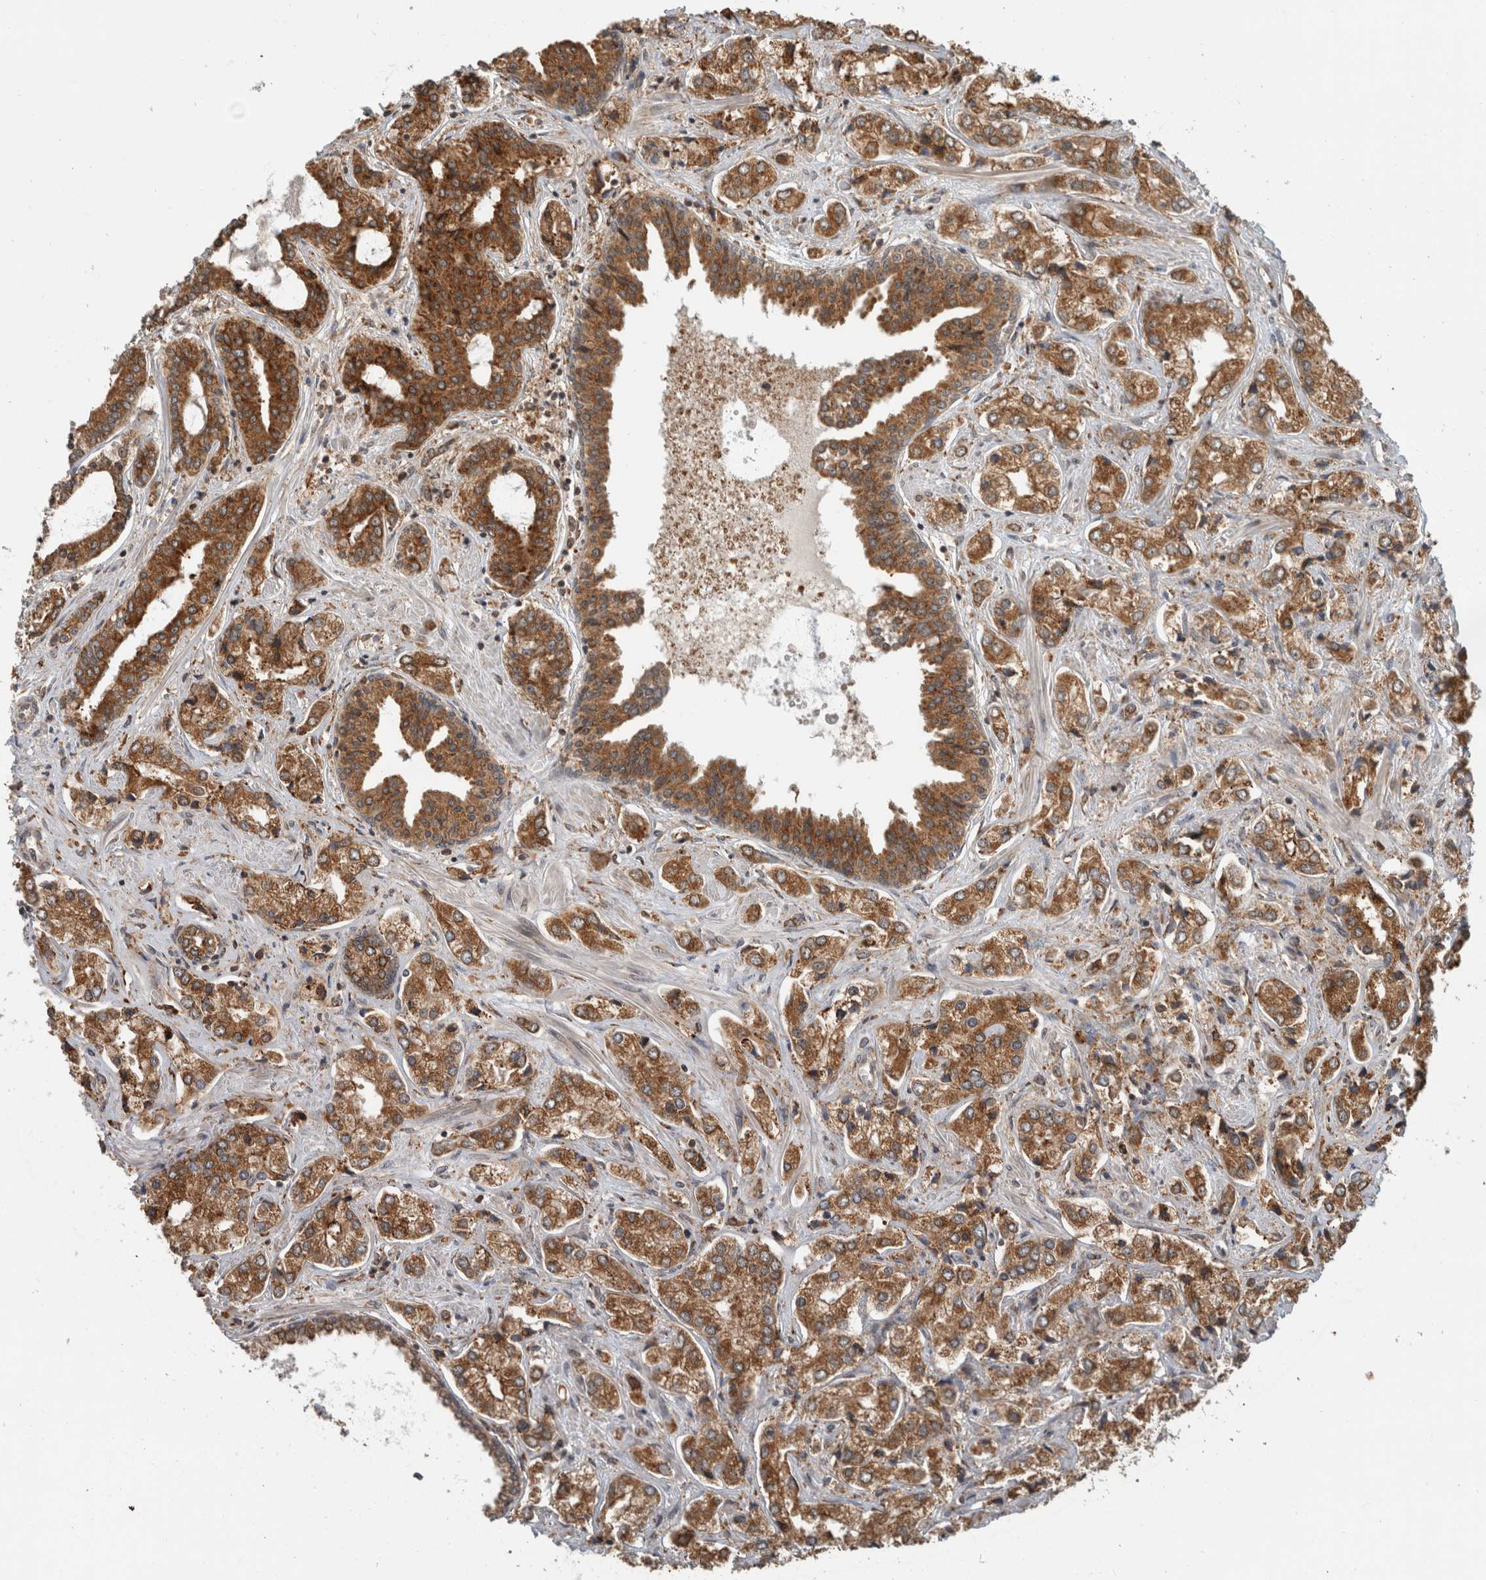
{"staining": {"intensity": "moderate", "quantity": ">75%", "location": "cytoplasmic/membranous"}, "tissue": "prostate cancer", "cell_type": "Tumor cells", "image_type": "cancer", "snomed": [{"axis": "morphology", "description": "Adenocarcinoma, High grade"}, {"axis": "topography", "description": "Prostate"}], "caption": "Prostate cancer (adenocarcinoma (high-grade)) stained with DAB (3,3'-diaminobenzidine) immunohistochemistry shows medium levels of moderate cytoplasmic/membranous positivity in approximately >75% of tumor cells.", "gene": "MS4A7", "patient": {"sex": "male", "age": 66}}